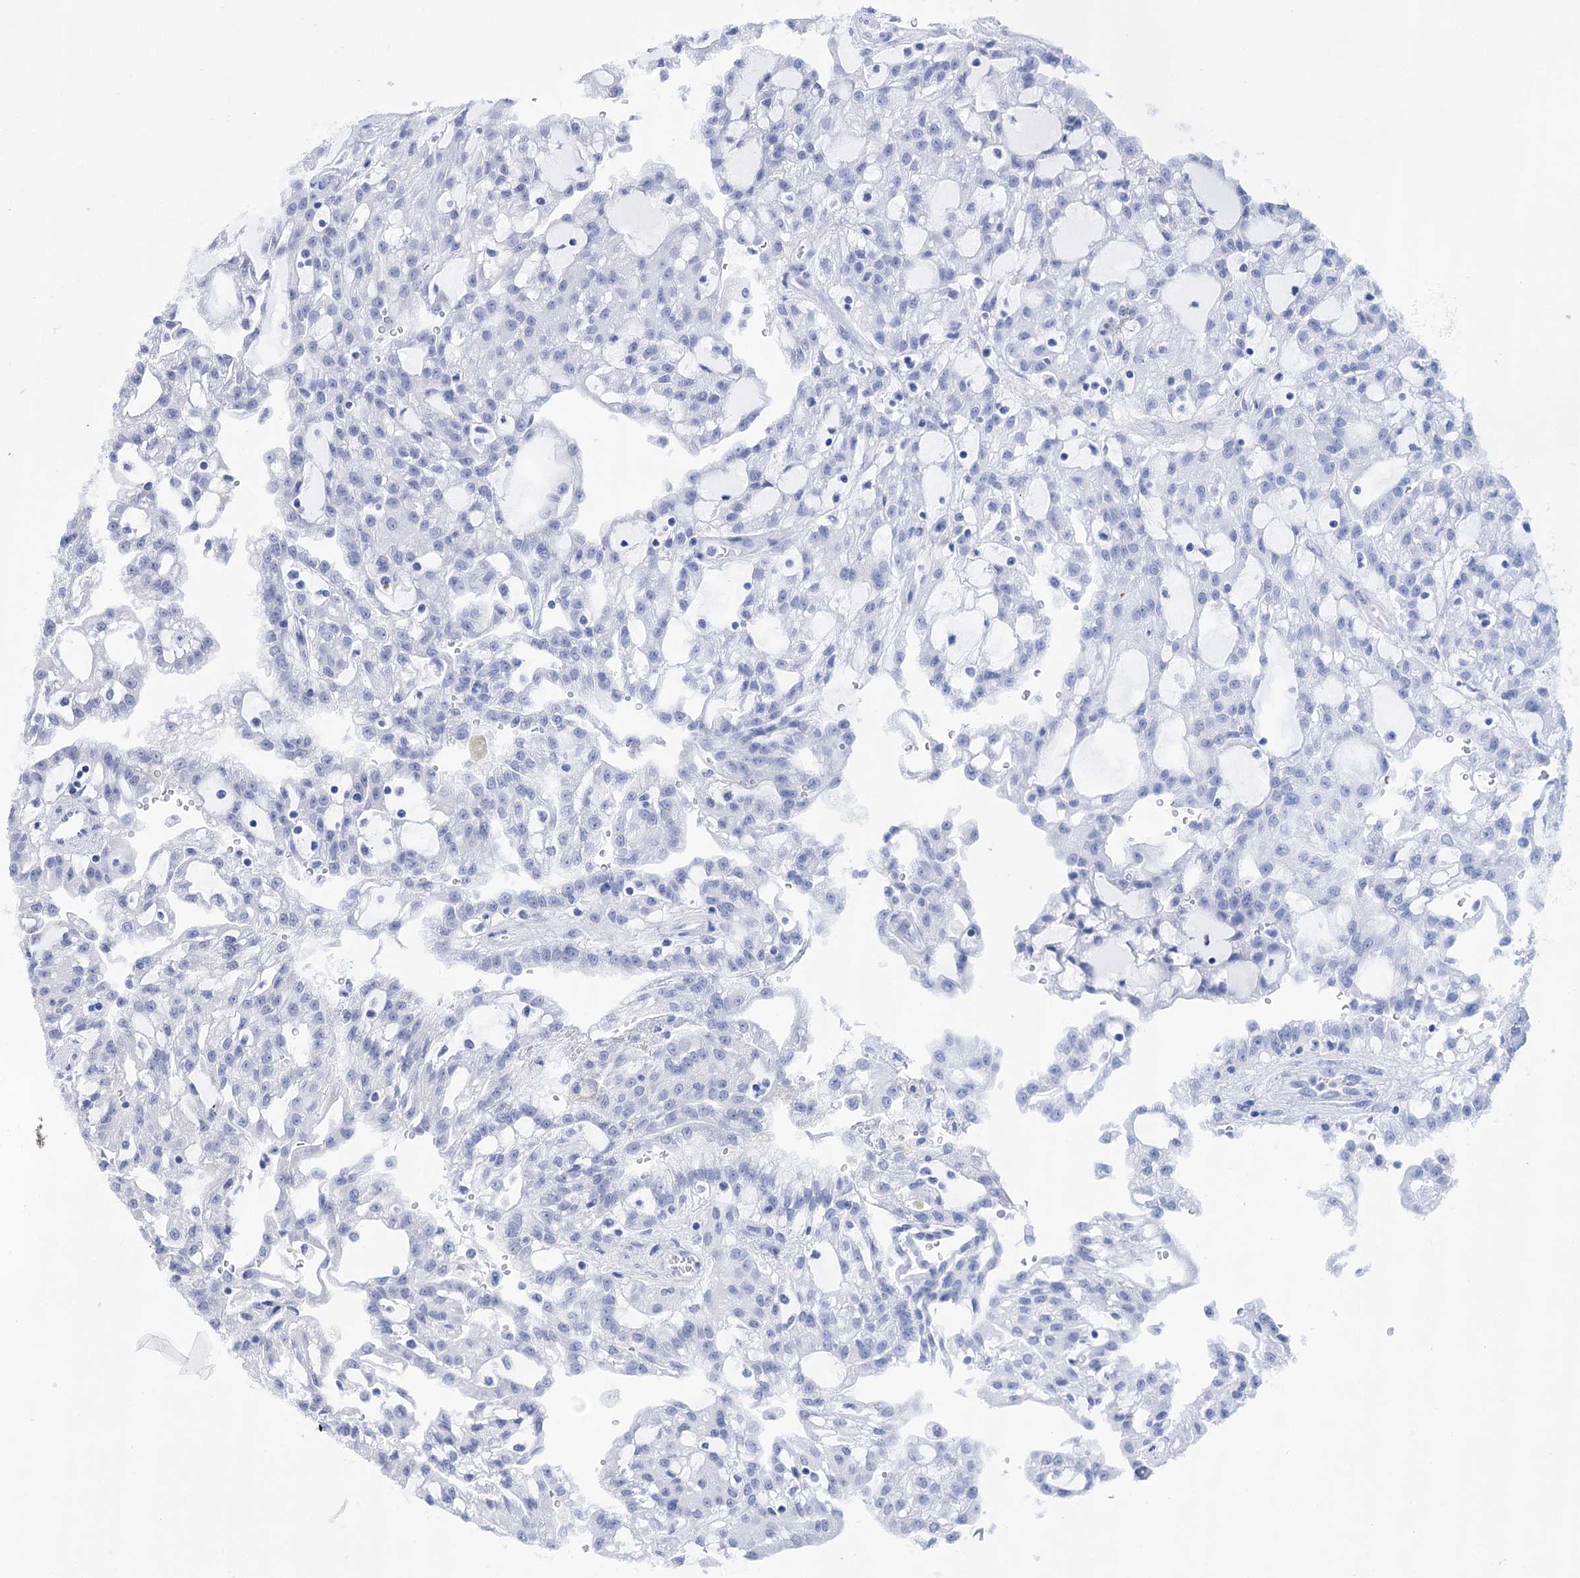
{"staining": {"intensity": "weak", "quantity": "<25%", "location": "cytoplasmic/membranous"}, "tissue": "renal cancer", "cell_type": "Tumor cells", "image_type": "cancer", "snomed": [{"axis": "morphology", "description": "Adenocarcinoma, NOS"}, {"axis": "topography", "description": "Kidney"}], "caption": "Tumor cells are negative for protein expression in human renal adenocarcinoma.", "gene": "PPRC1", "patient": {"sex": "male", "age": 63}}